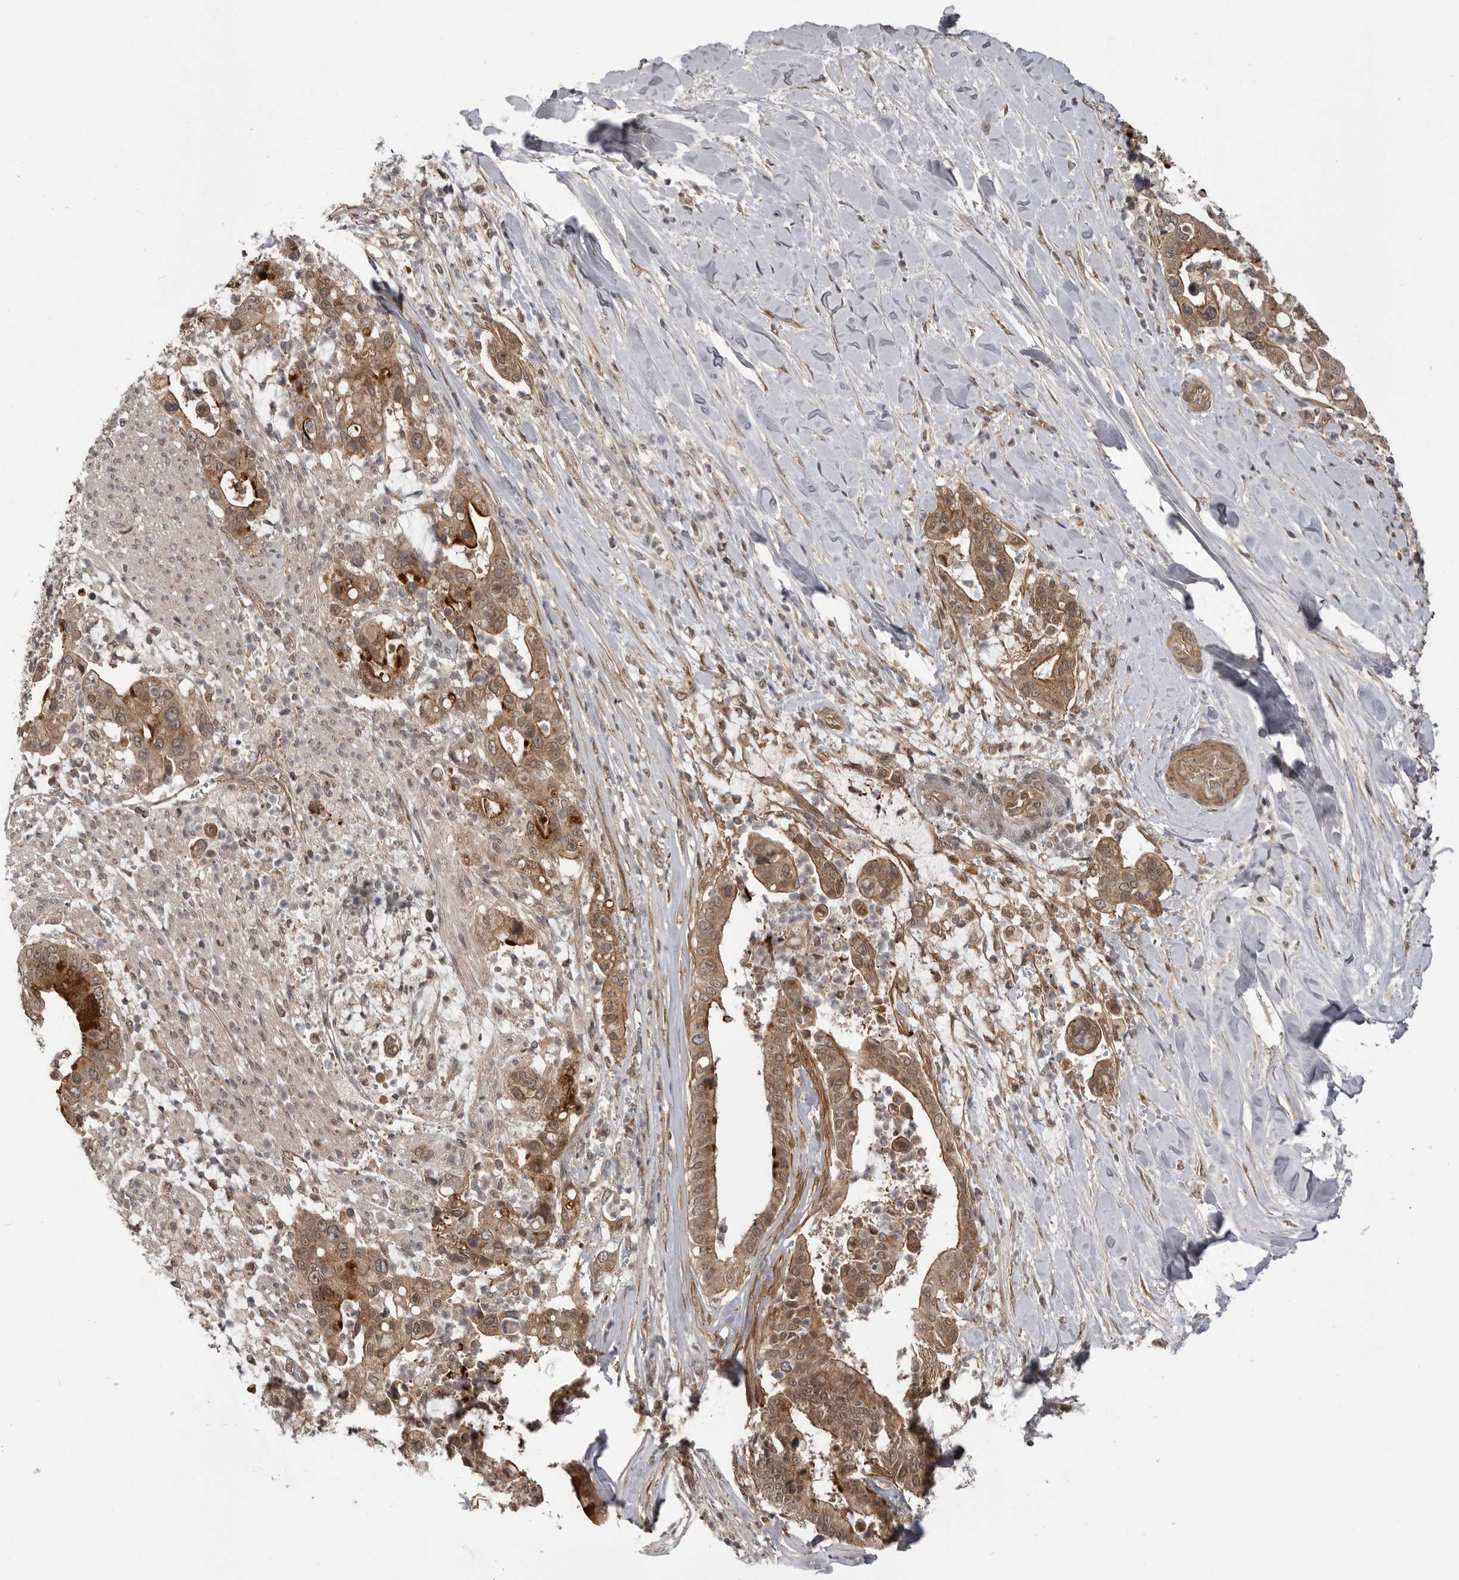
{"staining": {"intensity": "moderate", "quantity": ">75%", "location": "cytoplasmic/membranous"}, "tissue": "liver cancer", "cell_type": "Tumor cells", "image_type": "cancer", "snomed": [{"axis": "morphology", "description": "Cholangiocarcinoma"}, {"axis": "topography", "description": "Liver"}], "caption": "Tumor cells show medium levels of moderate cytoplasmic/membranous expression in approximately >75% of cells in liver cancer (cholangiocarcinoma).", "gene": "PDCL", "patient": {"sex": "female", "age": 54}}